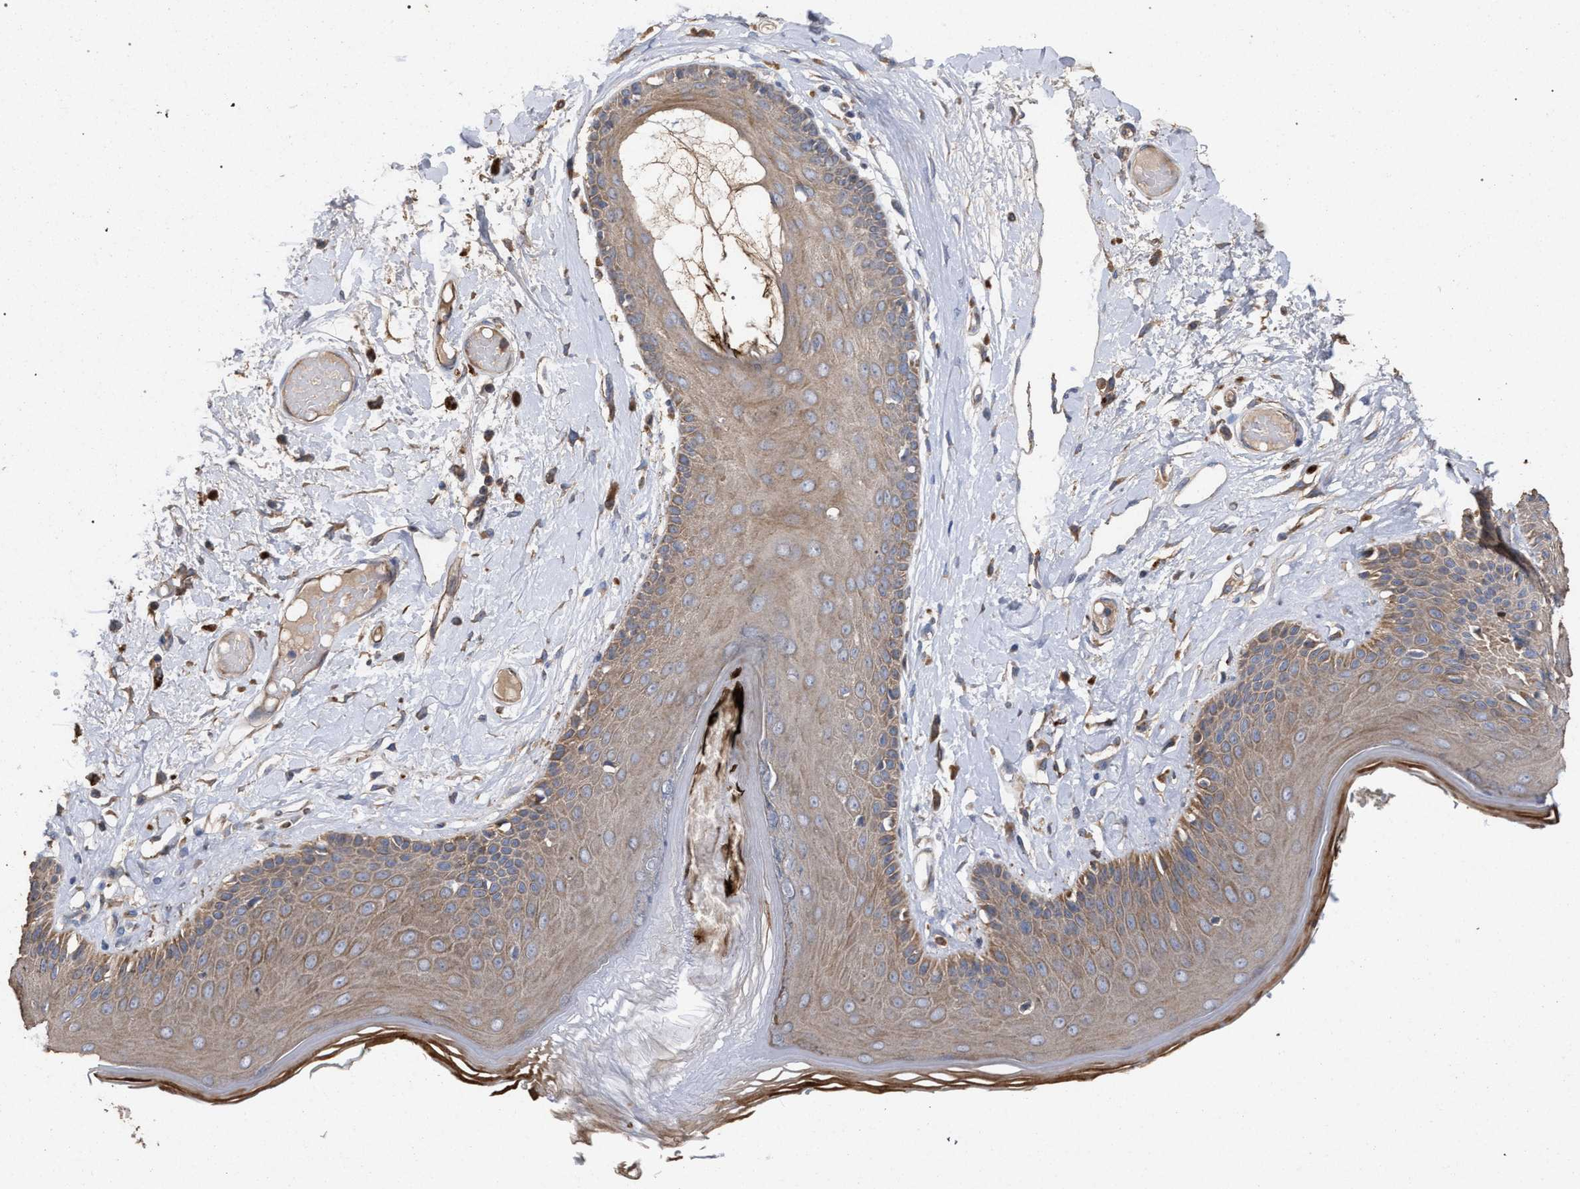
{"staining": {"intensity": "weak", "quantity": ">75%", "location": "cytoplasmic/membranous"}, "tissue": "skin", "cell_type": "Epidermal cells", "image_type": "normal", "snomed": [{"axis": "morphology", "description": "Normal tissue, NOS"}, {"axis": "topography", "description": "Vulva"}], "caption": "This is a photomicrograph of immunohistochemistry (IHC) staining of normal skin, which shows weak staining in the cytoplasmic/membranous of epidermal cells.", "gene": "BCL2L12", "patient": {"sex": "female", "age": 73}}